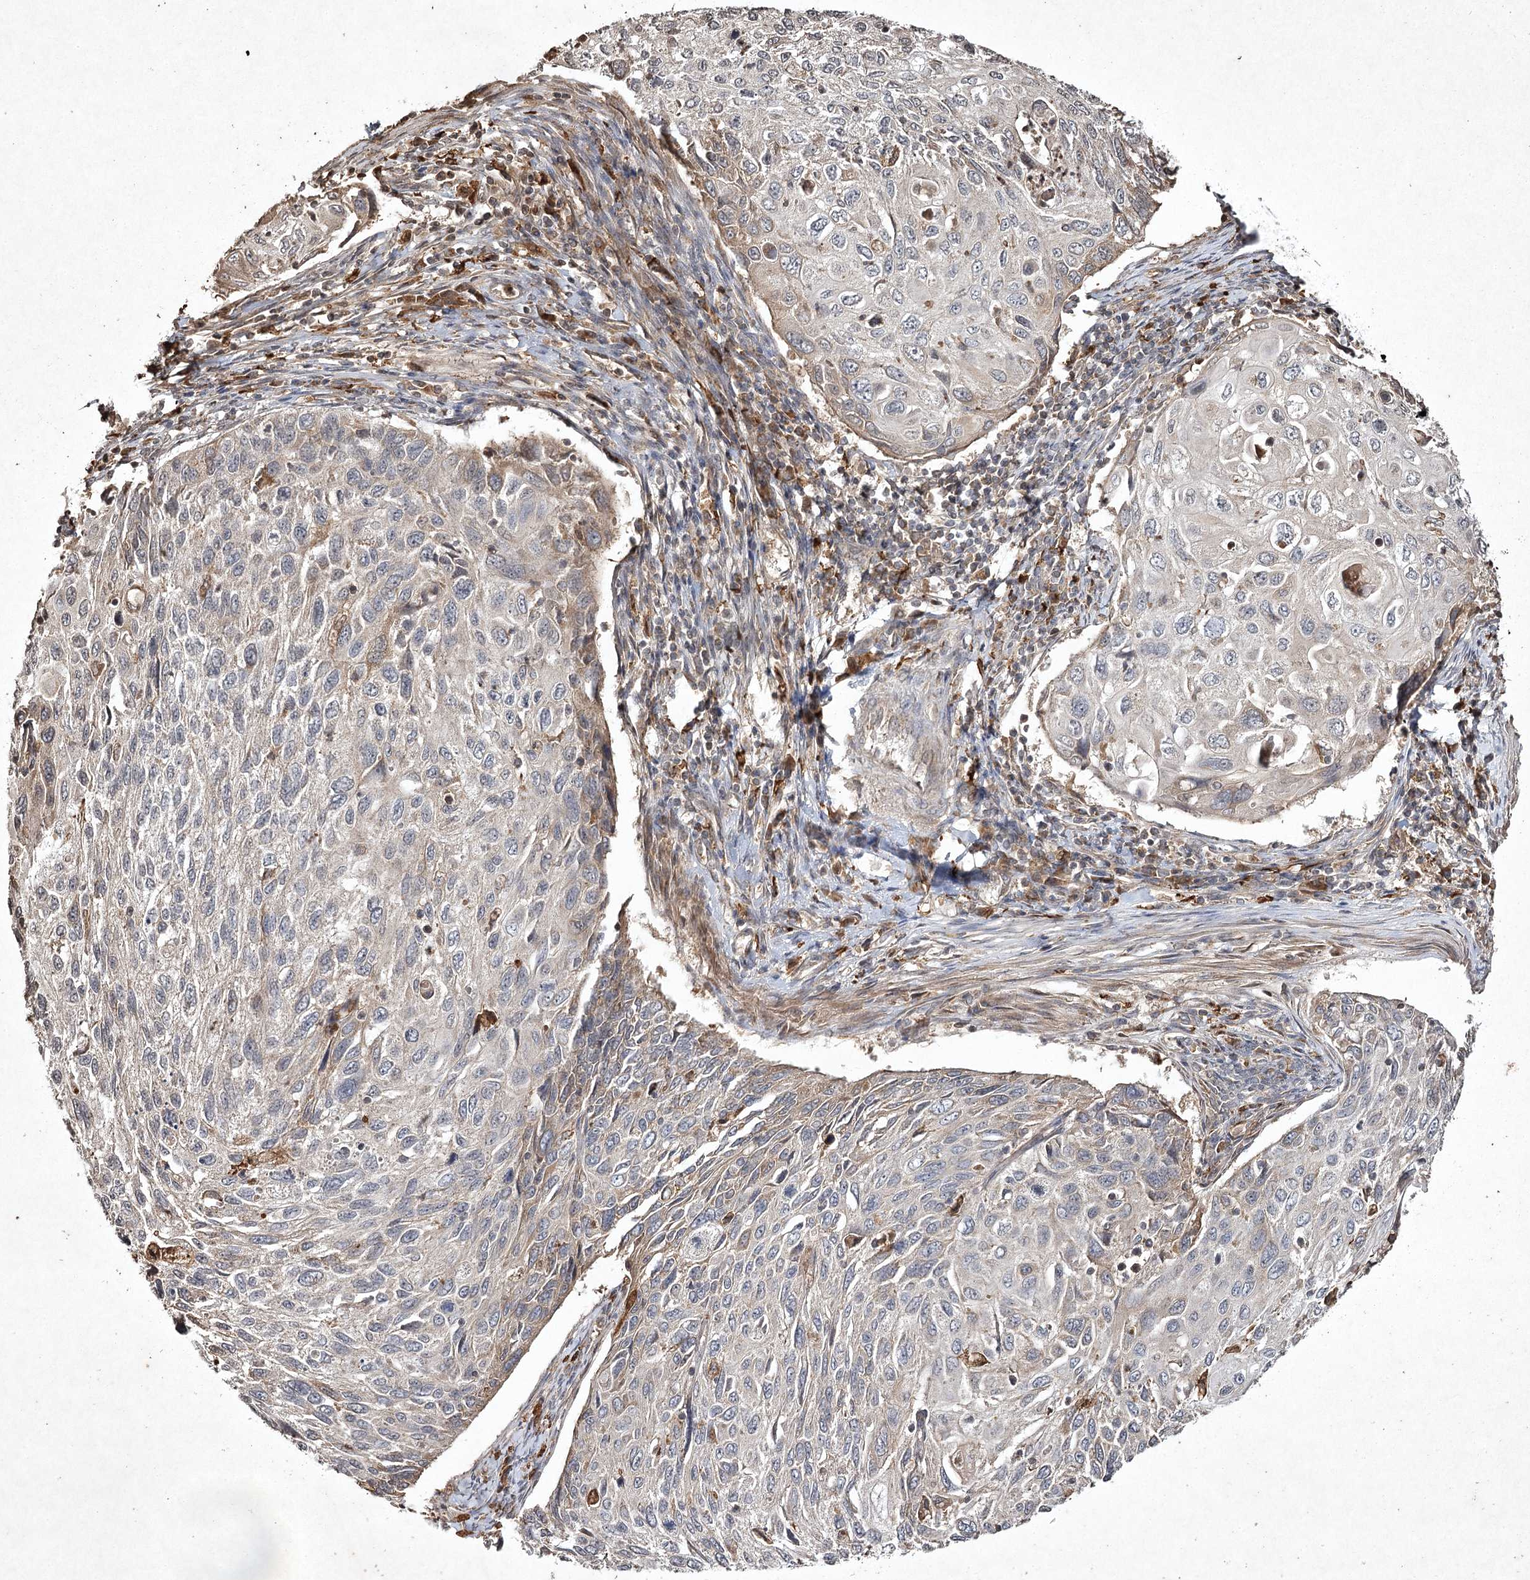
{"staining": {"intensity": "negative", "quantity": "none", "location": "none"}, "tissue": "cervical cancer", "cell_type": "Tumor cells", "image_type": "cancer", "snomed": [{"axis": "morphology", "description": "Squamous cell carcinoma, NOS"}, {"axis": "topography", "description": "Cervix"}], "caption": "Human cervical cancer stained for a protein using IHC displays no expression in tumor cells.", "gene": "CYP2B6", "patient": {"sex": "female", "age": 70}}